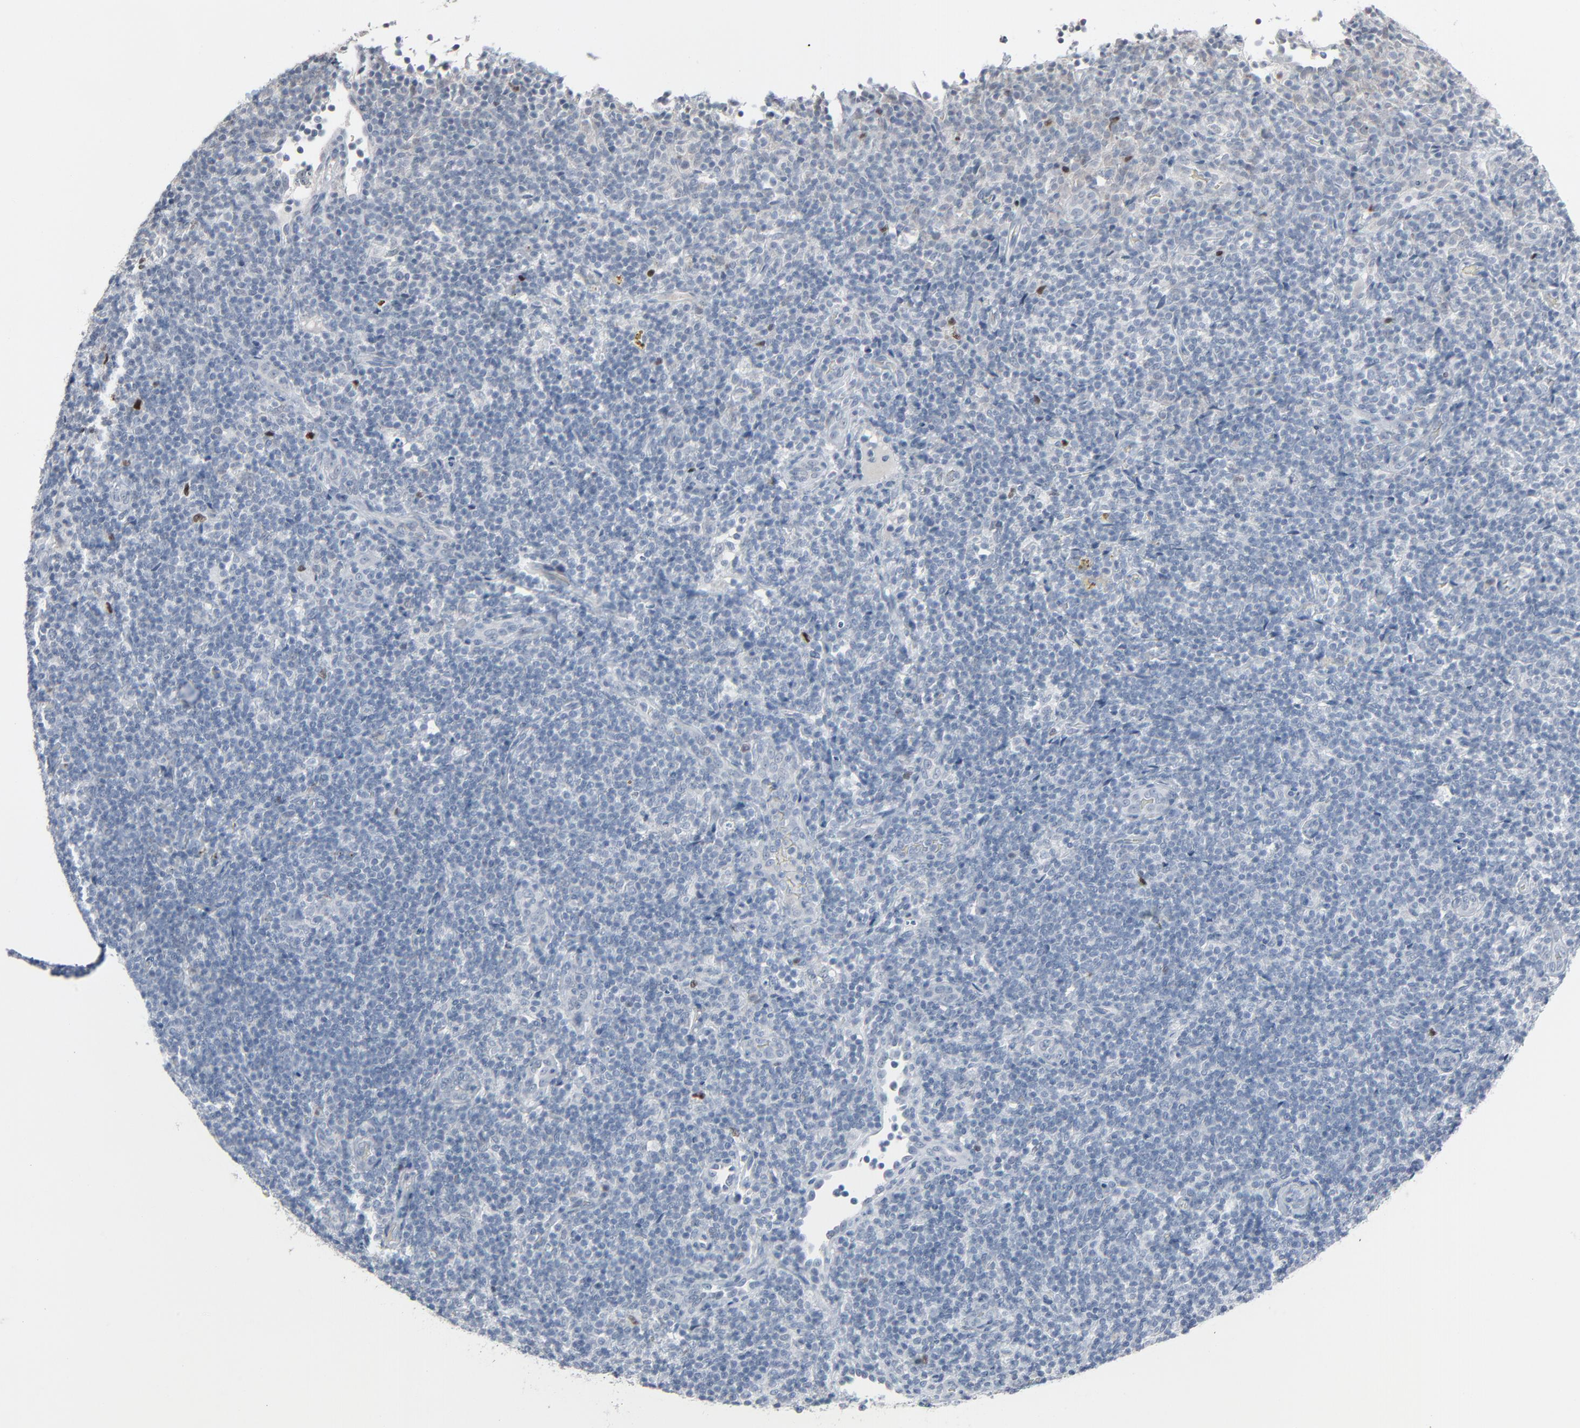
{"staining": {"intensity": "negative", "quantity": "none", "location": "none"}, "tissue": "lymphoma", "cell_type": "Tumor cells", "image_type": "cancer", "snomed": [{"axis": "morphology", "description": "Malignant lymphoma, non-Hodgkin's type, Low grade"}, {"axis": "topography", "description": "Lymph node"}], "caption": "This is an immunohistochemistry image of low-grade malignant lymphoma, non-Hodgkin's type. There is no expression in tumor cells.", "gene": "SAGE1", "patient": {"sex": "female", "age": 76}}